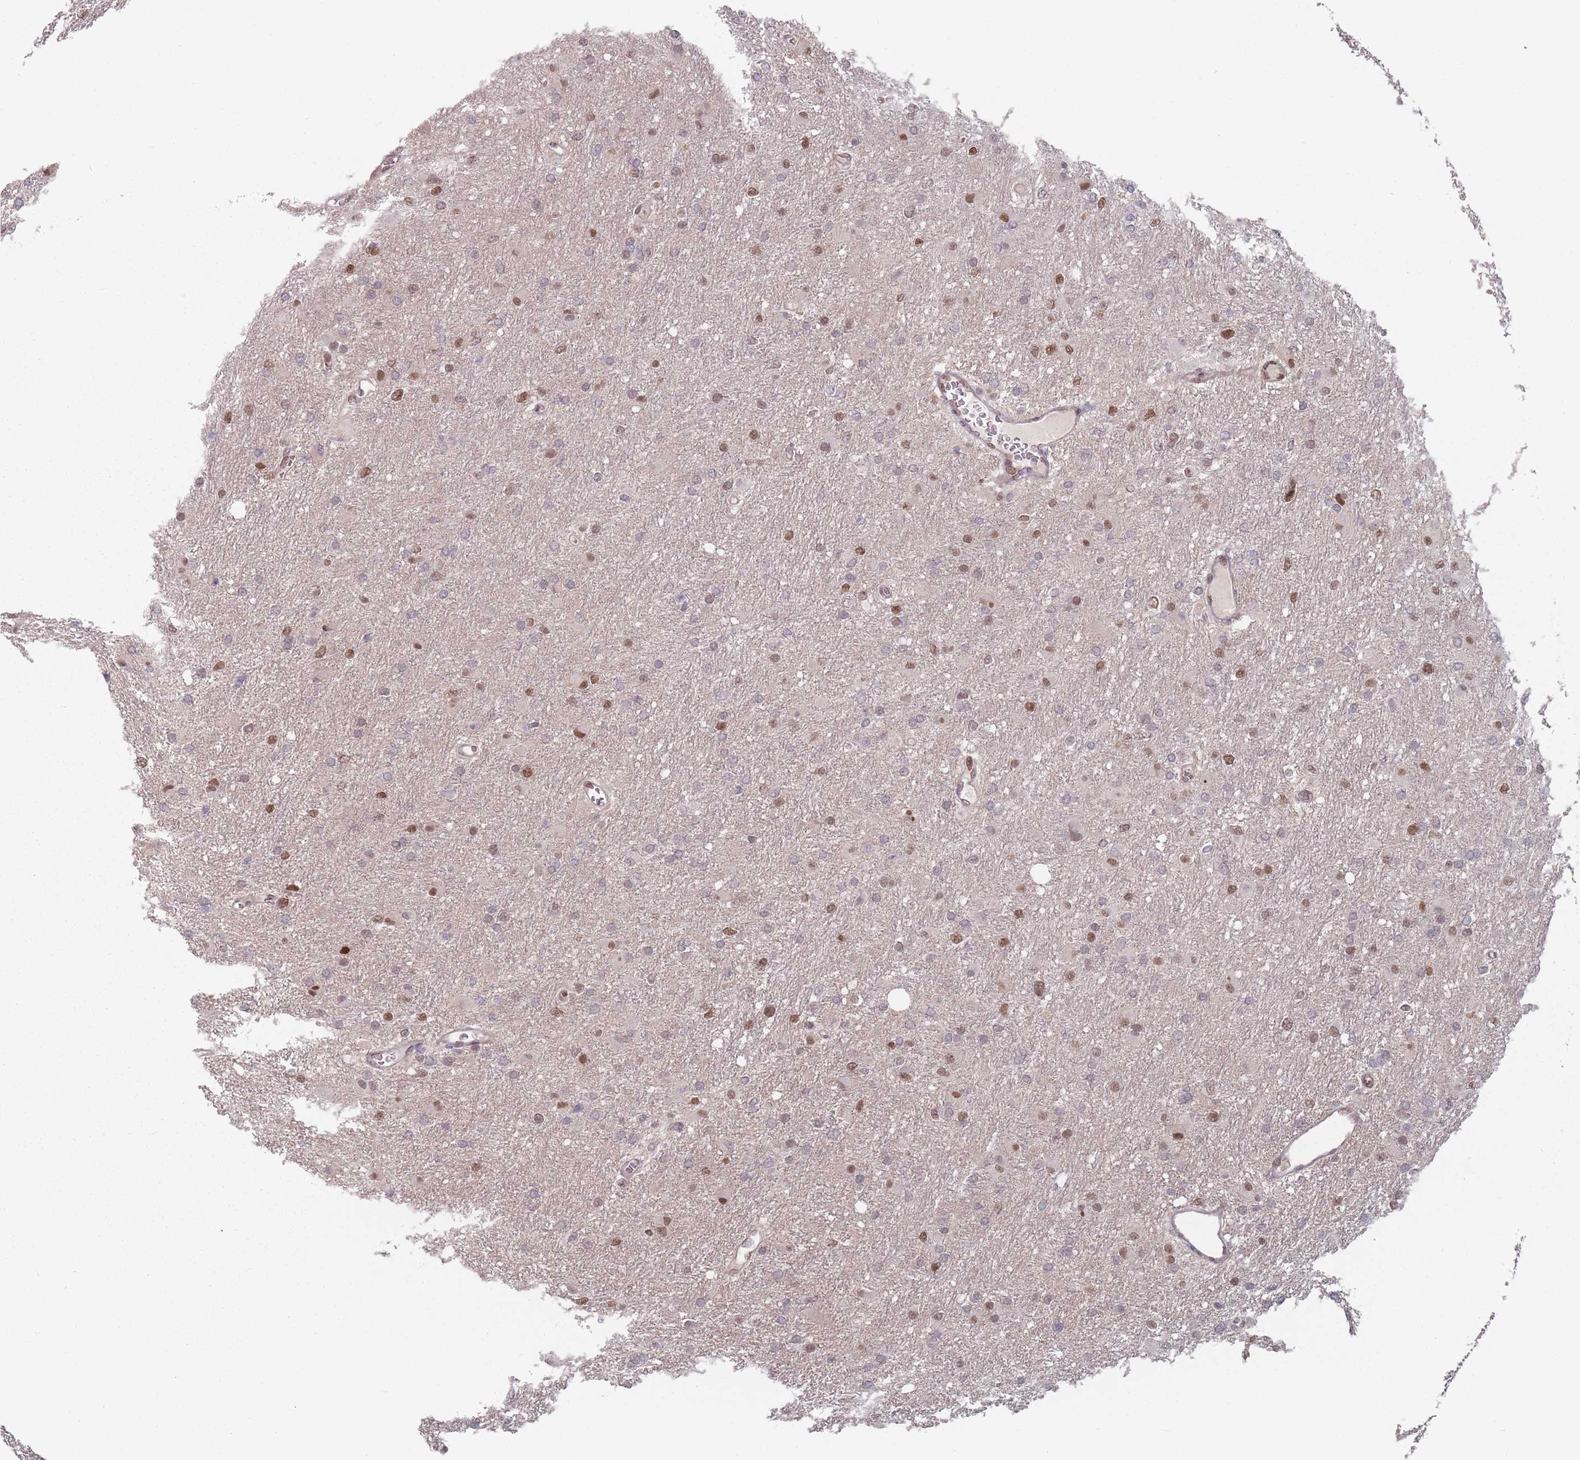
{"staining": {"intensity": "moderate", "quantity": ">75%", "location": "nuclear"}, "tissue": "glioma", "cell_type": "Tumor cells", "image_type": "cancer", "snomed": [{"axis": "morphology", "description": "Glioma, malignant, High grade"}, {"axis": "topography", "description": "Cerebral cortex"}], "caption": "Immunohistochemical staining of glioma exhibits medium levels of moderate nuclear protein positivity in approximately >75% of tumor cells.", "gene": "SH3BGRL2", "patient": {"sex": "female", "age": 36}}